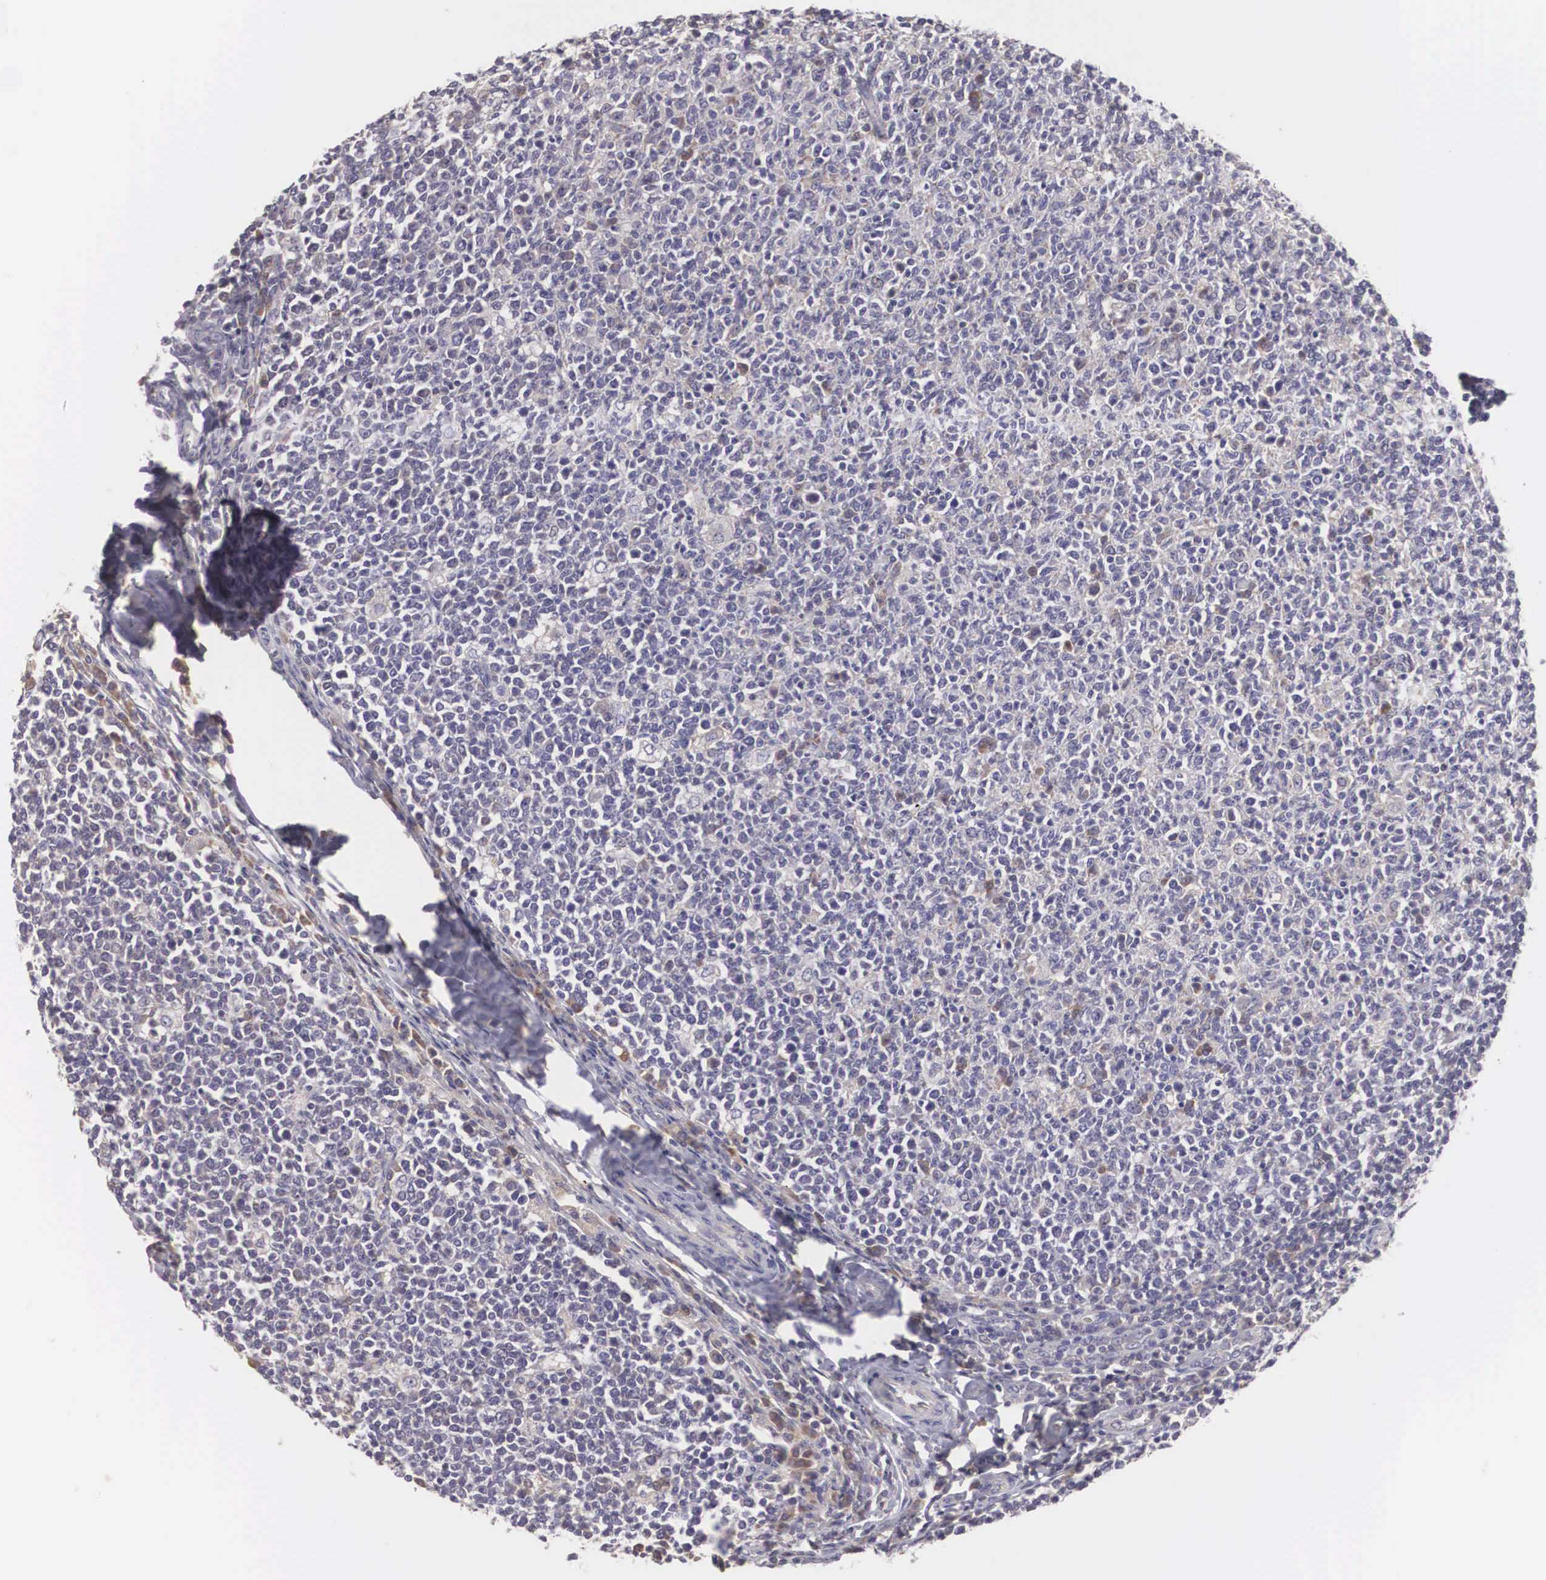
{"staining": {"intensity": "moderate", "quantity": "<25%", "location": "cytoplasmic/membranous"}, "tissue": "tonsil", "cell_type": "Germinal center cells", "image_type": "normal", "snomed": [{"axis": "morphology", "description": "Normal tissue, NOS"}, {"axis": "topography", "description": "Tonsil"}], "caption": "The image exhibits staining of unremarkable tonsil, revealing moderate cytoplasmic/membranous protein positivity (brown color) within germinal center cells.", "gene": "NREP", "patient": {"sex": "male", "age": 6}}